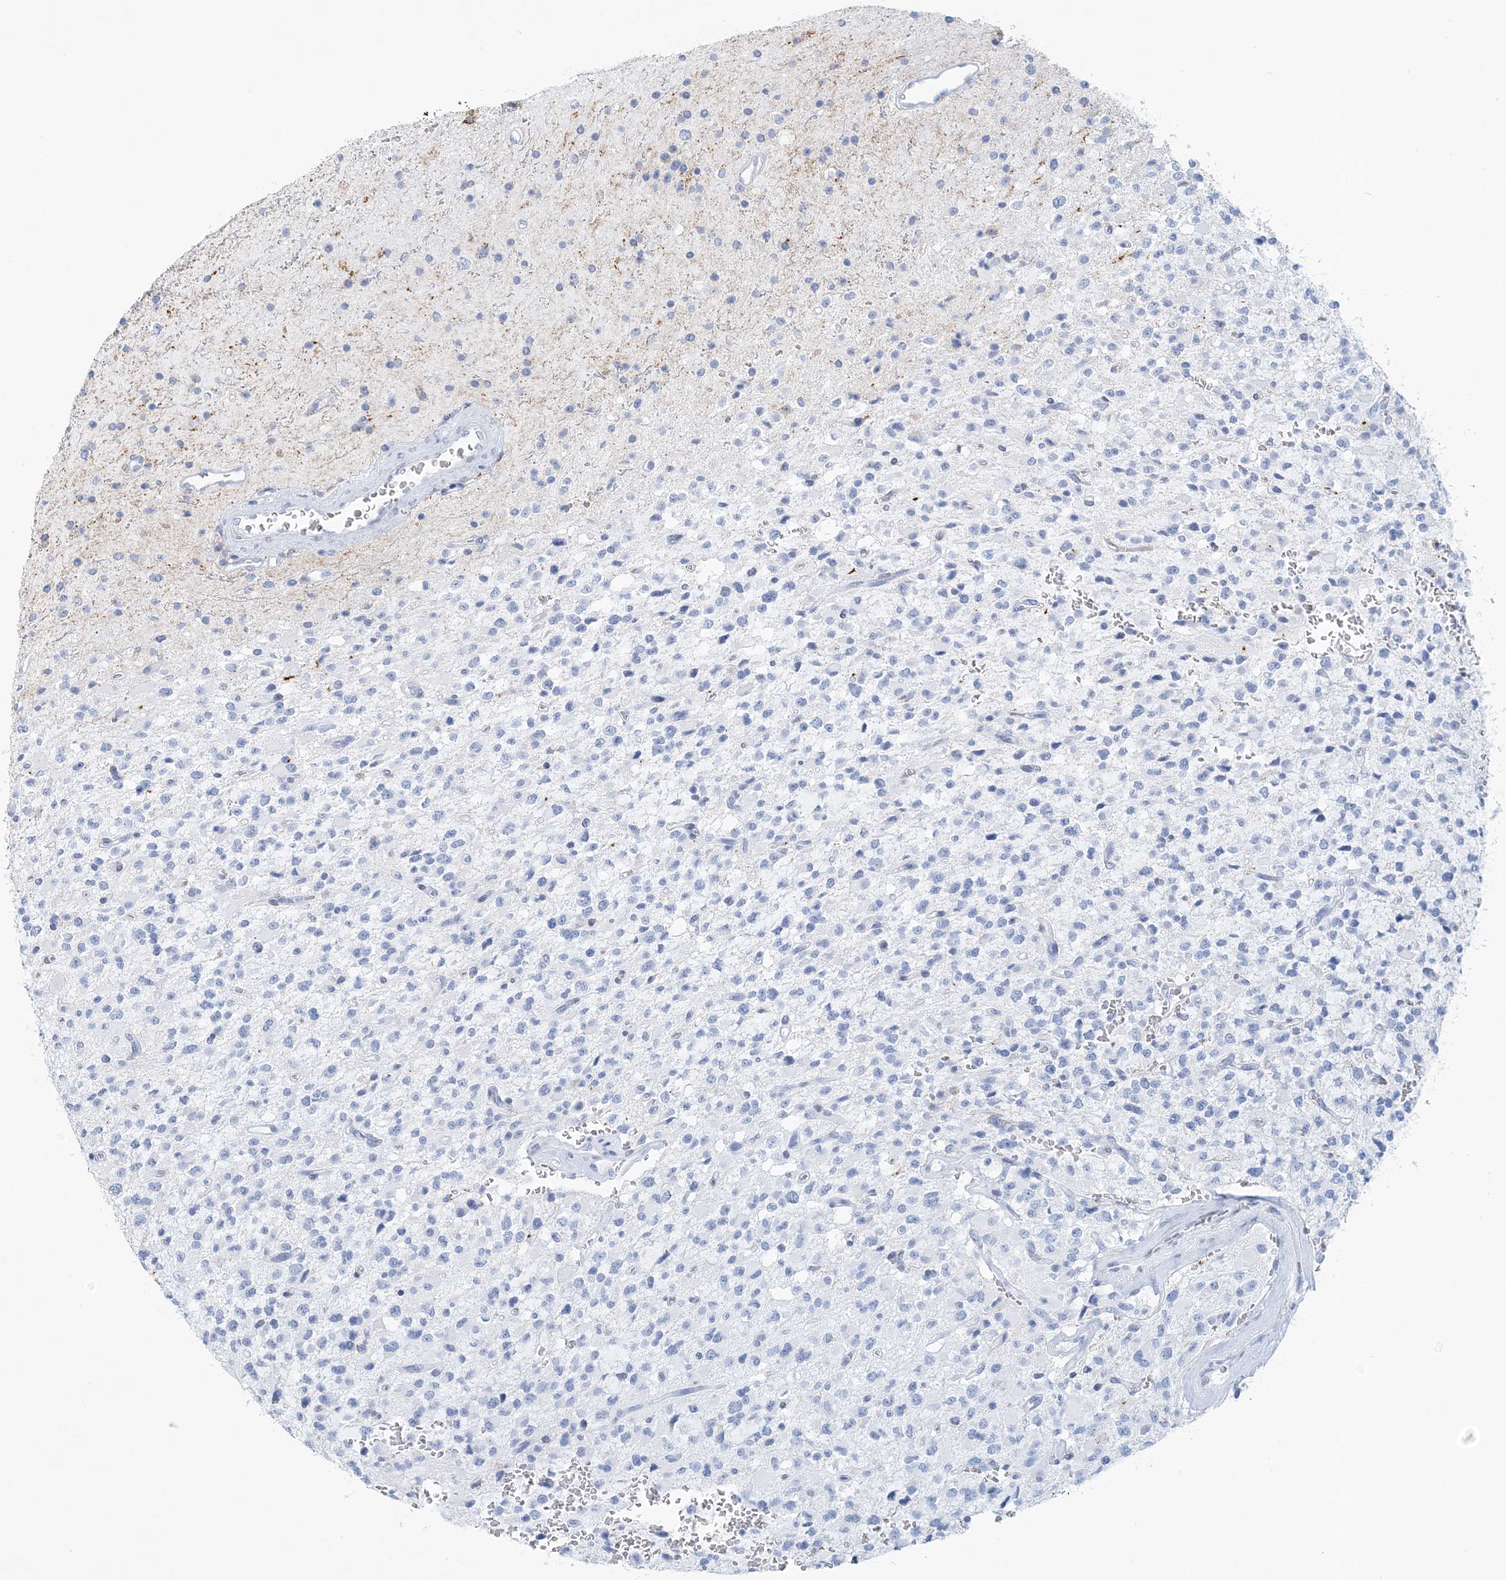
{"staining": {"intensity": "negative", "quantity": "none", "location": "none"}, "tissue": "glioma", "cell_type": "Tumor cells", "image_type": "cancer", "snomed": [{"axis": "morphology", "description": "Glioma, malignant, High grade"}, {"axis": "topography", "description": "Brain"}], "caption": "High power microscopy histopathology image of an IHC micrograph of glioma, revealing no significant expression in tumor cells.", "gene": "NKX6-1", "patient": {"sex": "male", "age": 34}}